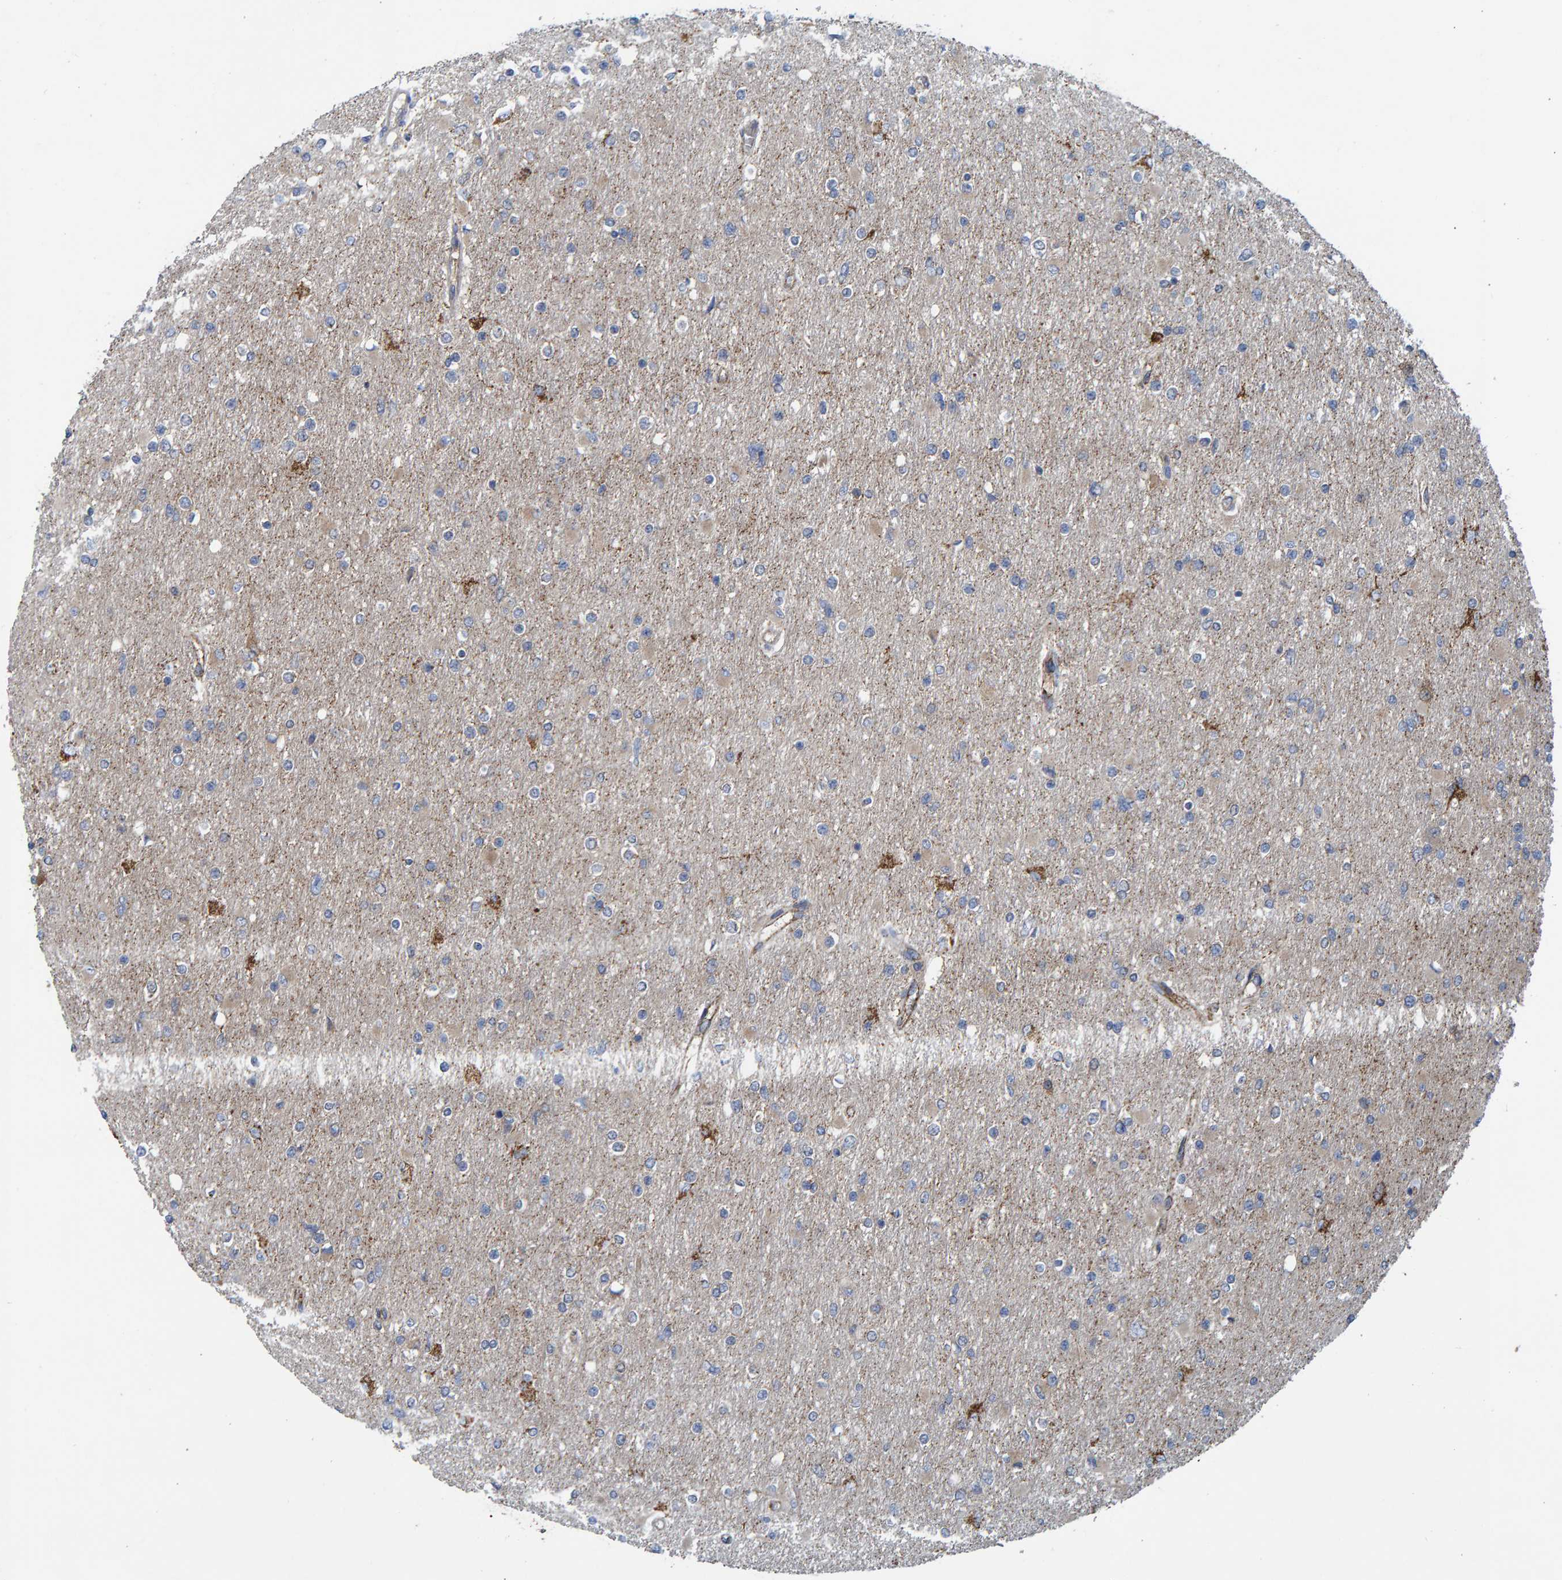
{"staining": {"intensity": "moderate", "quantity": "<25%", "location": "cytoplasmic/membranous"}, "tissue": "glioma", "cell_type": "Tumor cells", "image_type": "cancer", "snomed": [{"axis": "morphology", "description": "Glioma, malignant, High grade"}, {"axis": "topography", "description": "Cerebral cortex"}], "caption": "The image shows a brown stain indicating the presence of a protein in the cytoplasmic/membranous of tumor cells in glioma. Nuclei are stained in blue.", "gene": "LRSAM1", "patient": {"sex": "female", "age": 36}}